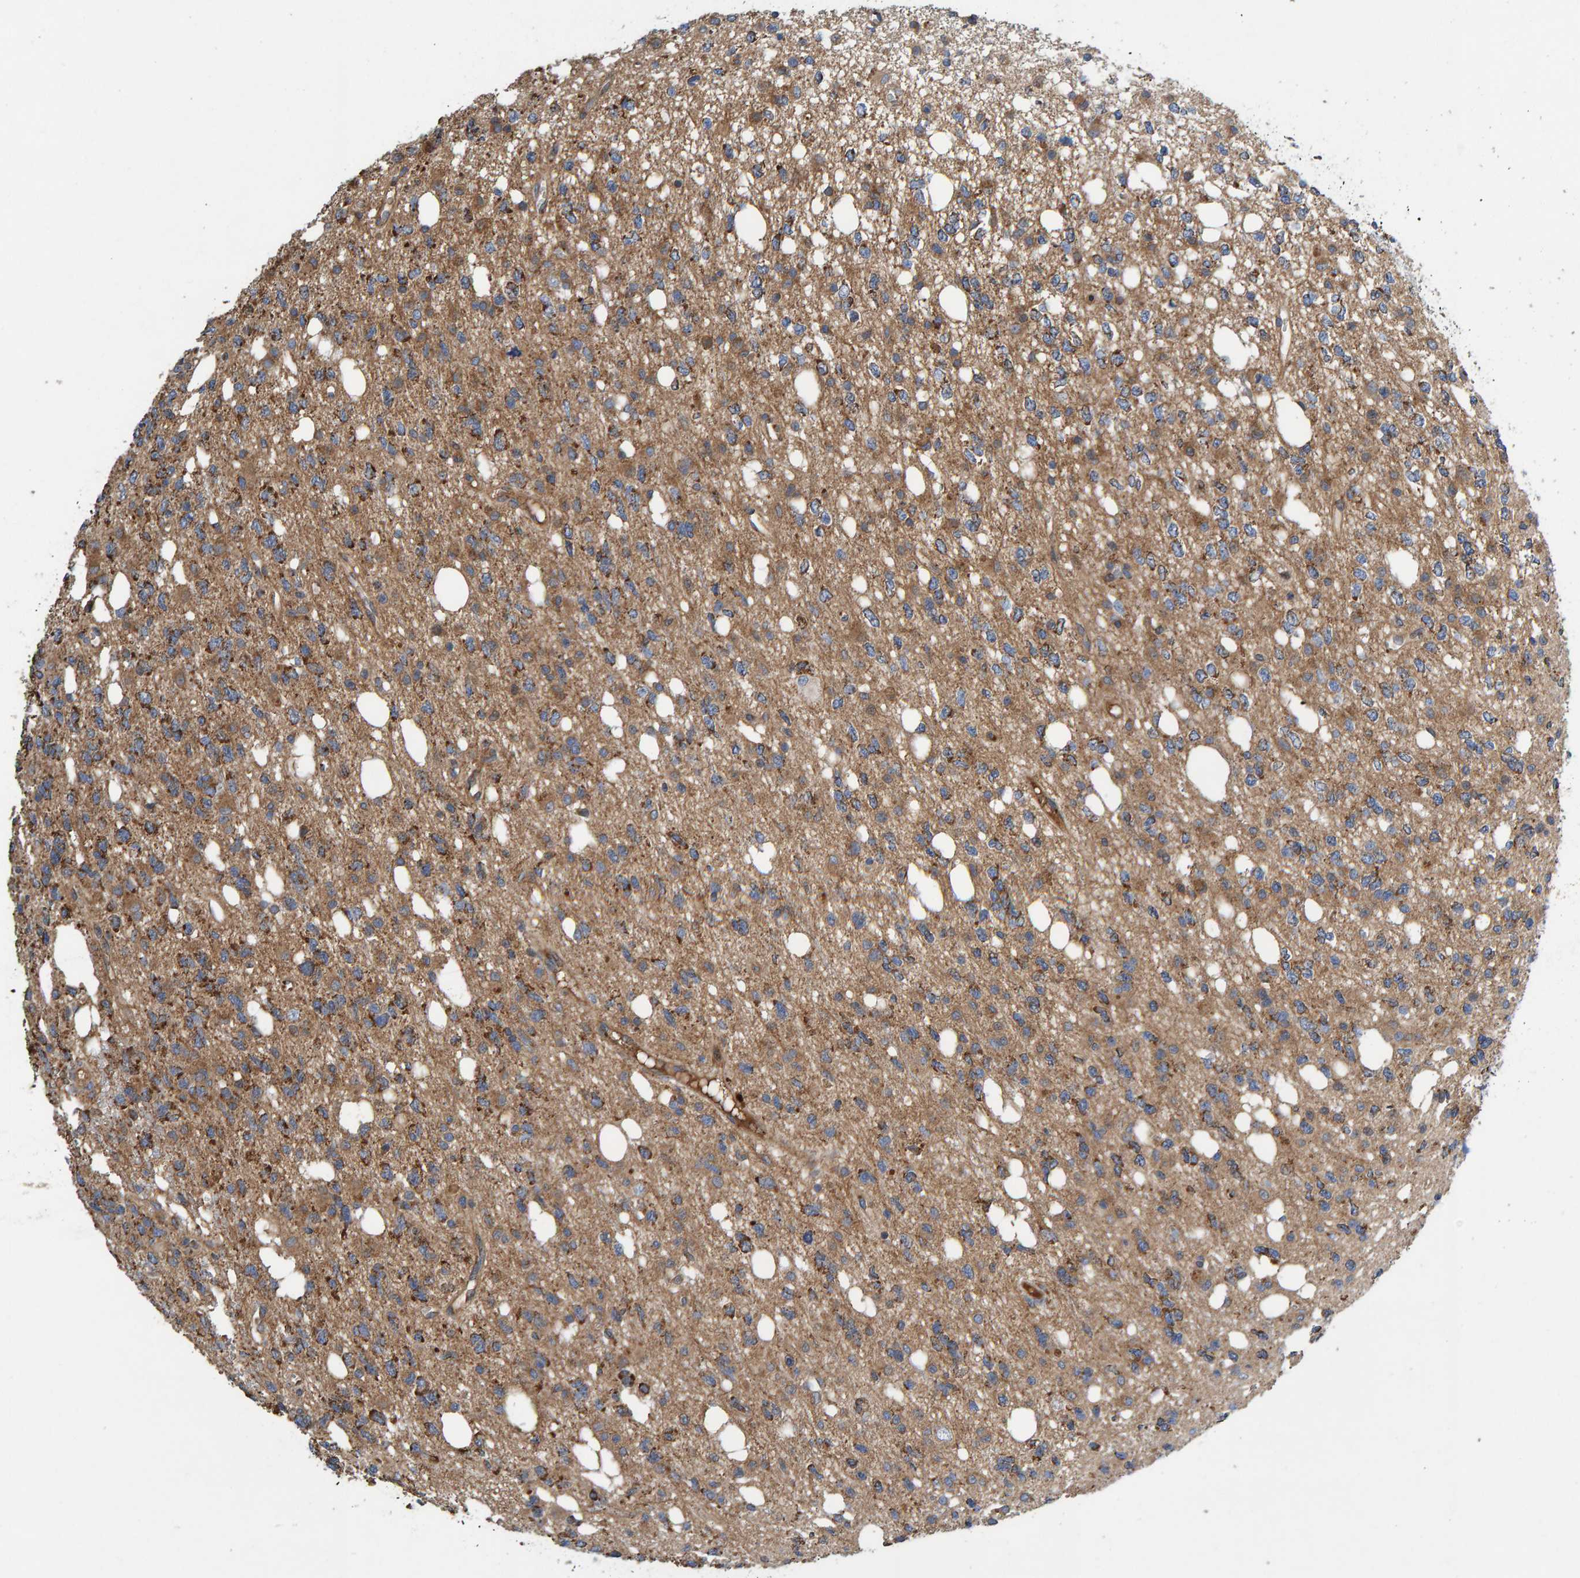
{"staining": {"intensity": "moderate", "quantity": ">75%", "location": "cytoplasmic/membranous"}, "tissue": "glioma", "cell_type": "Tumor cells", "image_type": "cancer", "snomed": [{"axis": "morphology", "description": "Glioma, malignant, High grade"}, {"axis": "topography", "description": "Brain"}], "caption": "Glioma stained with a protein marker demonstrates moderate staining in tumor cells.", "gene": "KIAA0753", "patient": {"sex": "female", "age": 62}}